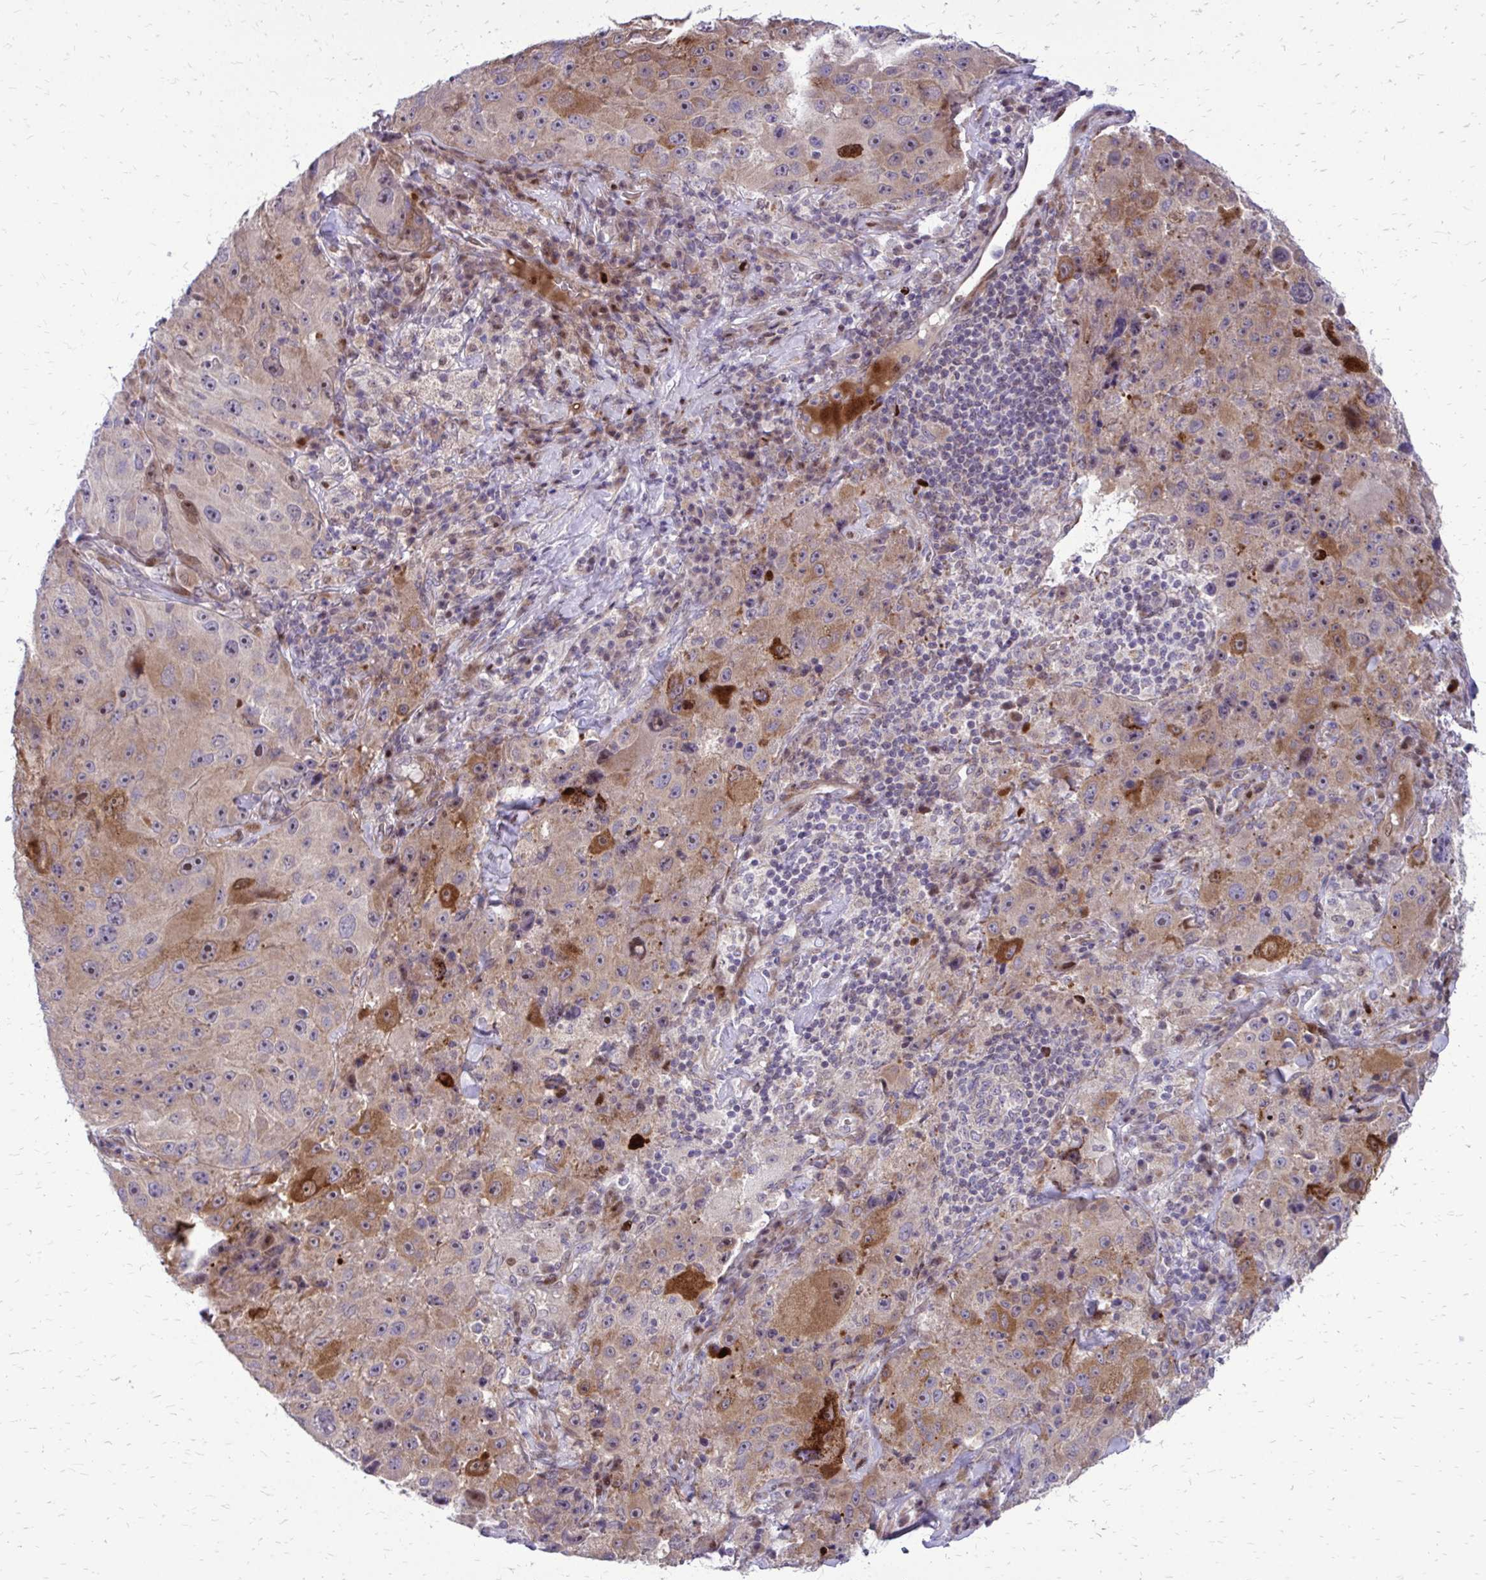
{"staining": {"intensity": "moderate", "quantity": "25%-75%", "location": "cytoplasmic/membranous"}, "tissue": "melanoma", "cell_type": "Tumor cells", "image_type": "cancer", "snomed": [{"axis": "morphology", "description": "Malignant melanoma, Metastatic site"}, {"axis": "topography", "description": "Lymph node"}], "caption": "Immunohistochemistry (DAB) staining of malignant melanoma (metastatic site) reveals moderate cytoplasmic/membranous protein positivity in approximately 25%-75% of tumor cells. (DAB IHC with brightfield microscopy, high magnification).", "gene": "PPDPFL", "patient": {"sex": "male", "age": 62}}